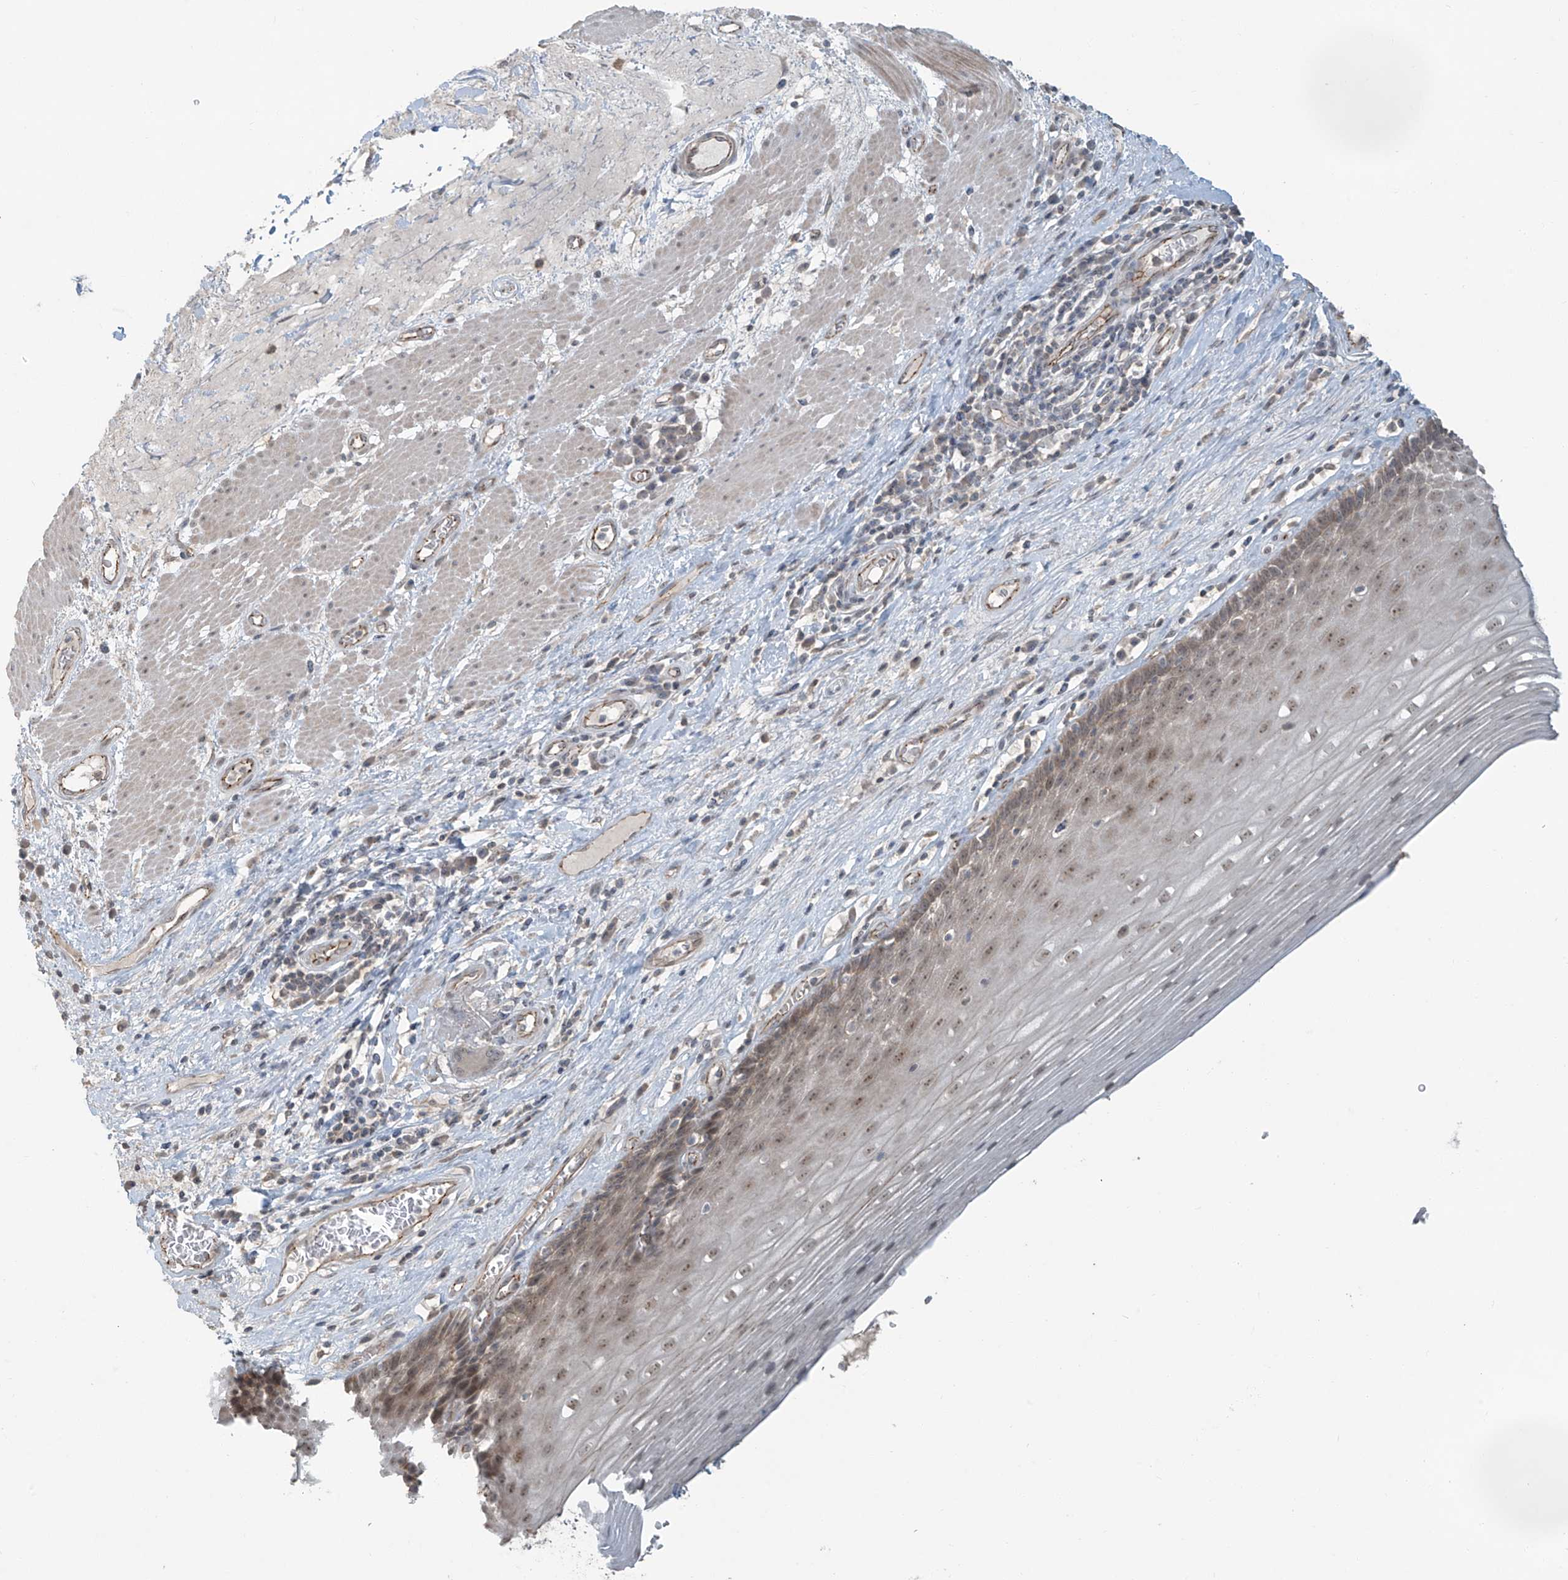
{"staining": {"intensity": "moderate", "quantity": ">75%", "location": "cytoplasmic/membranous,nuclear"}, "tissue": "esophagus", "cell_type": "Squamous epithelial cells", "image_type": "normal", "snomed": [{"axis": "morphology", "description": "Normal tissue, NOS"}, {"axis": "topography", "description": "Esophagus"}], "caption": "IHC photomicrograph of unremarkable esophagus stained for a protein (brown), which shows medium levels of moderate cytoplasmic/membranous,nuclear staining in about >75% of squamous epithelial cells.", "gene": "ZNF16", "patient": {"sex": "male", "age": 62}}